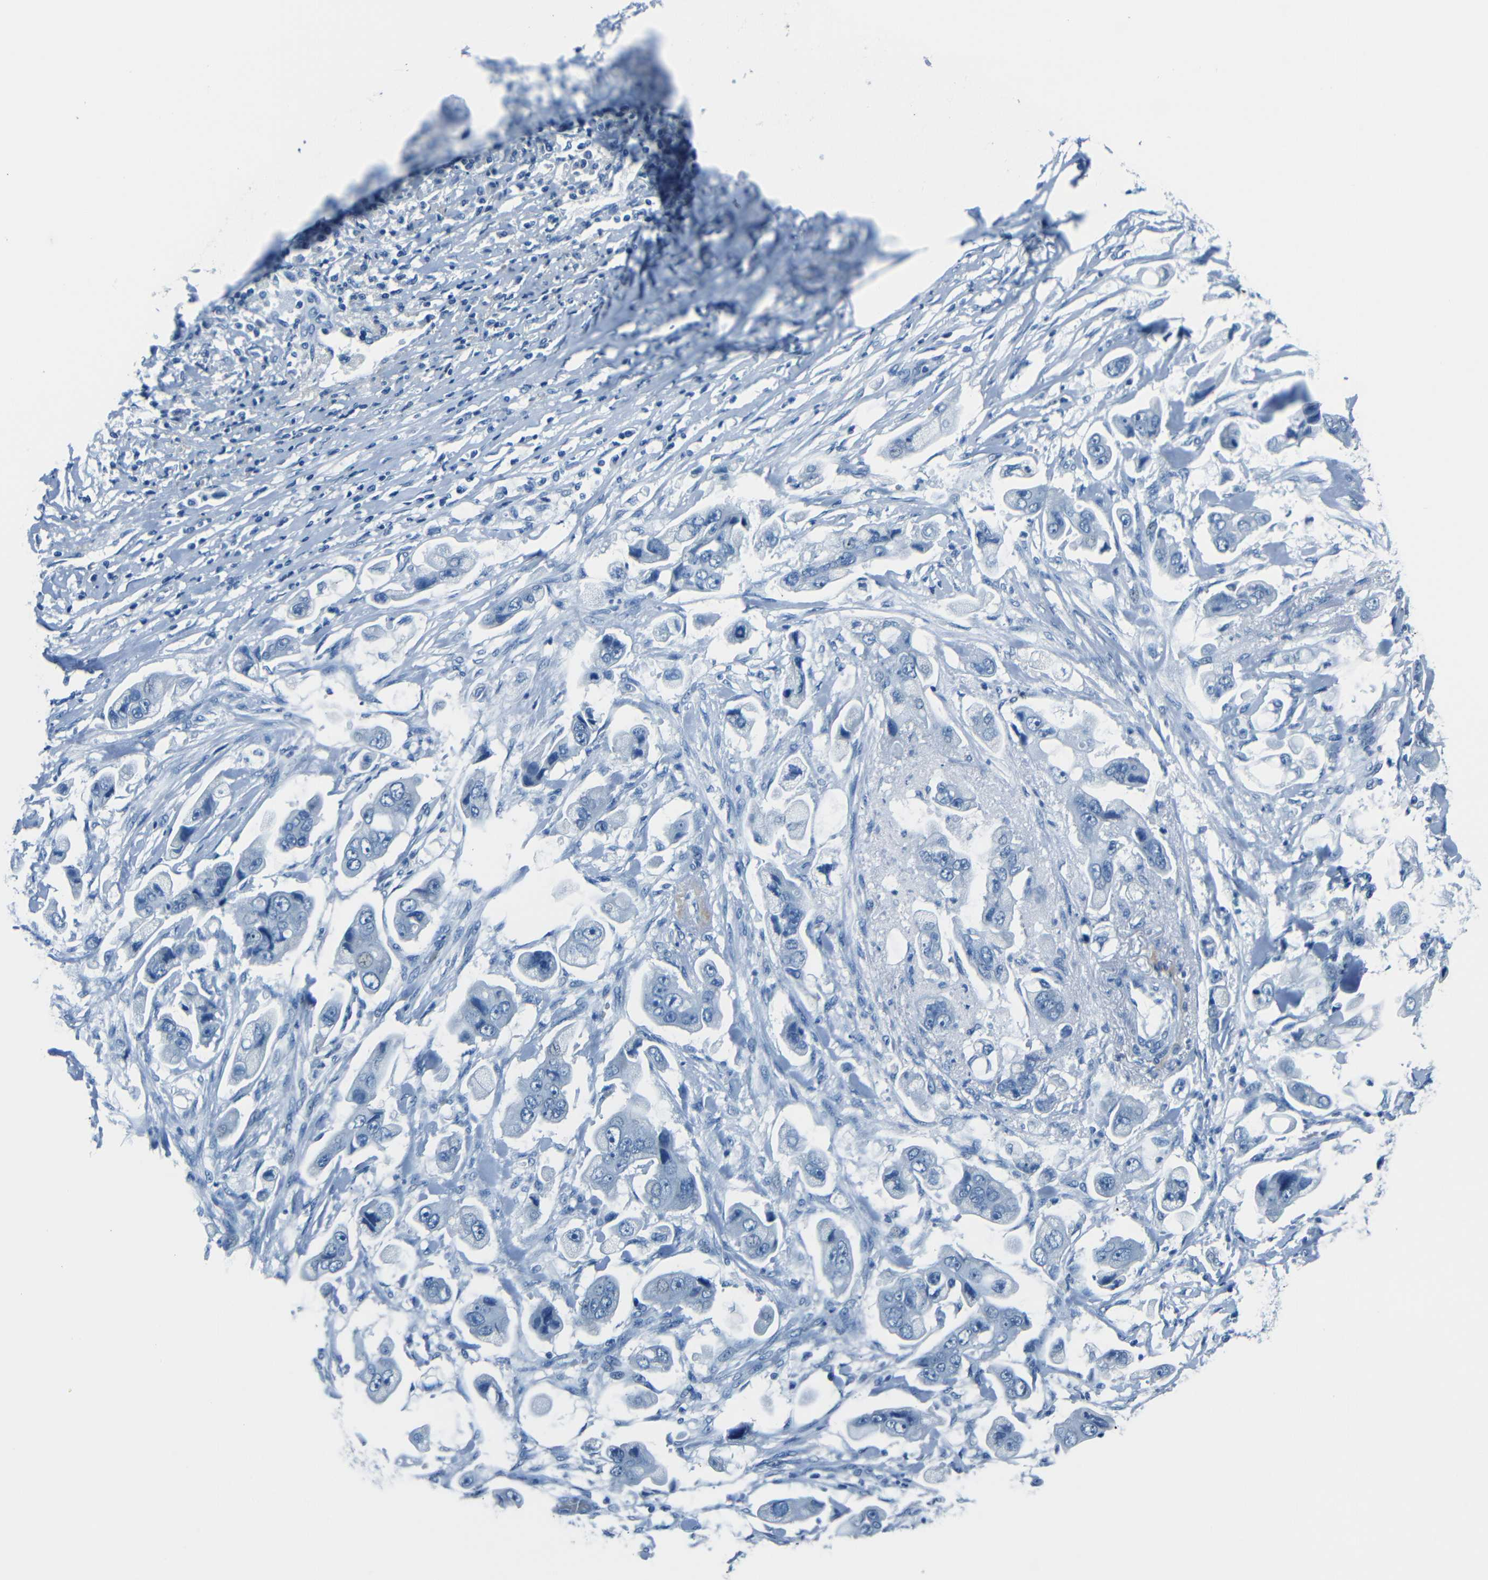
{"staining": {"intensity": "negative", "quantity": "none", "location": "none"}, "tissue": "stomach cancer", "cell_type": "Tumor cells", "image_type": "cancer", "snomed": [{"axis": "morphology", "description": "Adenocarcinoma, NOS"}, {"axis": "topography", "description": "Stomach"}], "caption": "The image shows no staining of tumor cells in adenocarcinoma (stomach).", "gene": "FBN2", "patient": {"sex": "male", "age": 62}}